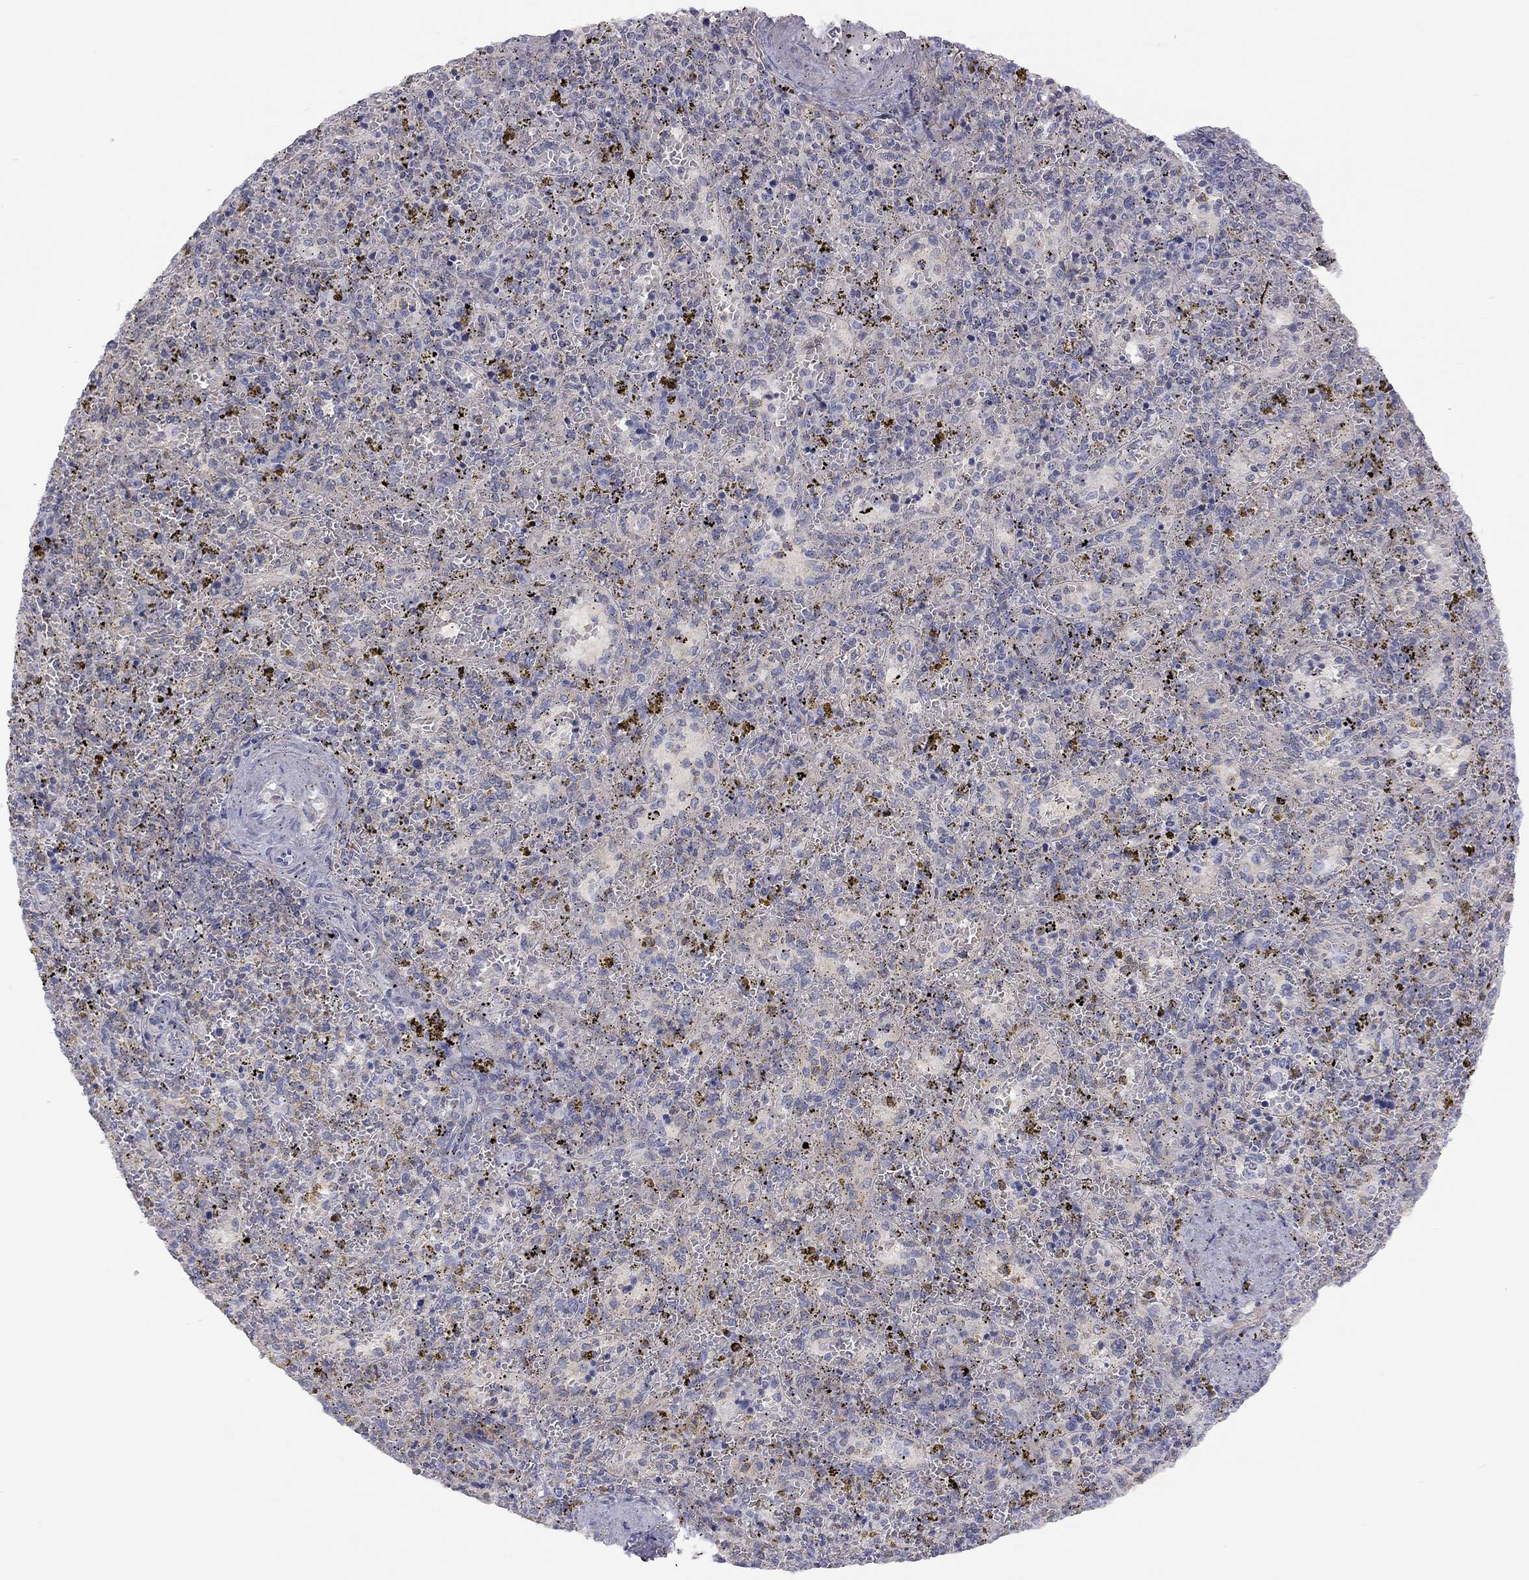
{"staining": {"intensity": "negative", "quantity": "none", "location": "none"}, "tissue": "spleen", "cell_type": "Cells in red pulp", "image_type": "normal", "snomed": [{"axis": "morphology", "description": "Normal tissue, NOS"}, {"axis": "topography", "description": "Spleen"}], "caption": "The photomicrograph reveals no significant expression in cells in red pulp of spleen. (DAB (3,3'-diaminobenzidine) IHC, high magnification).", "gene": "ADCYAP1", "patient": {"sex": "female", "age": 50}}